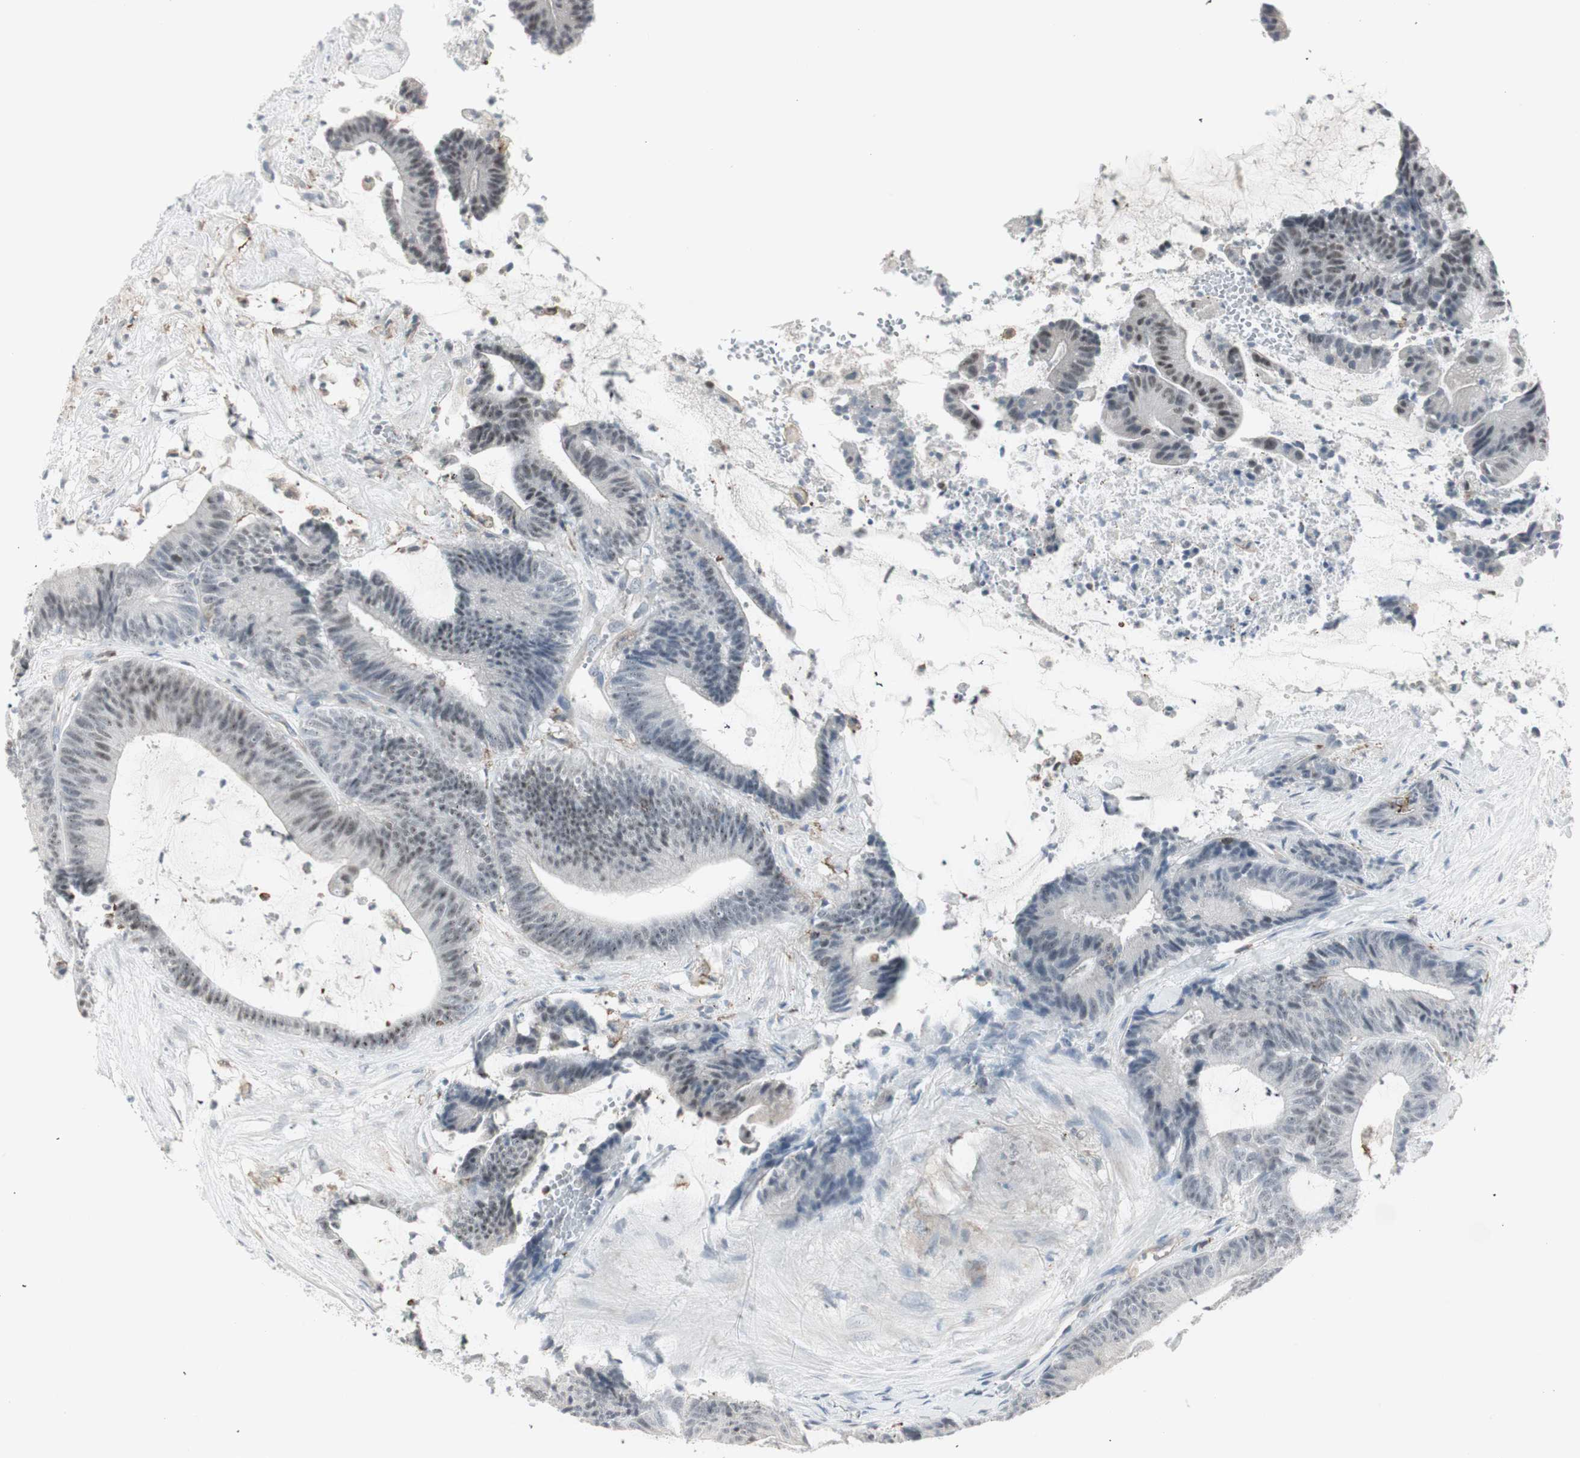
{"staining": {"intensity": "weak", "quantity": "<25%", "location": "nuclear"}, "tissue": "colorectal cancer", "cell_type": "Tumor cells", "image_type": "cancer", "snomed": [{"axis": "morphology", "description": "Adenocarcinoma, NOS"}, {"axis": "topography", "description": "Colon"}], "caption": "Colorectal adenocarcinoma was stained to show a protein in brown. There is no significant positivity in tumor cells.", "gene": "MAP4K4", "patient": {"sex": "female", "age": 84}}